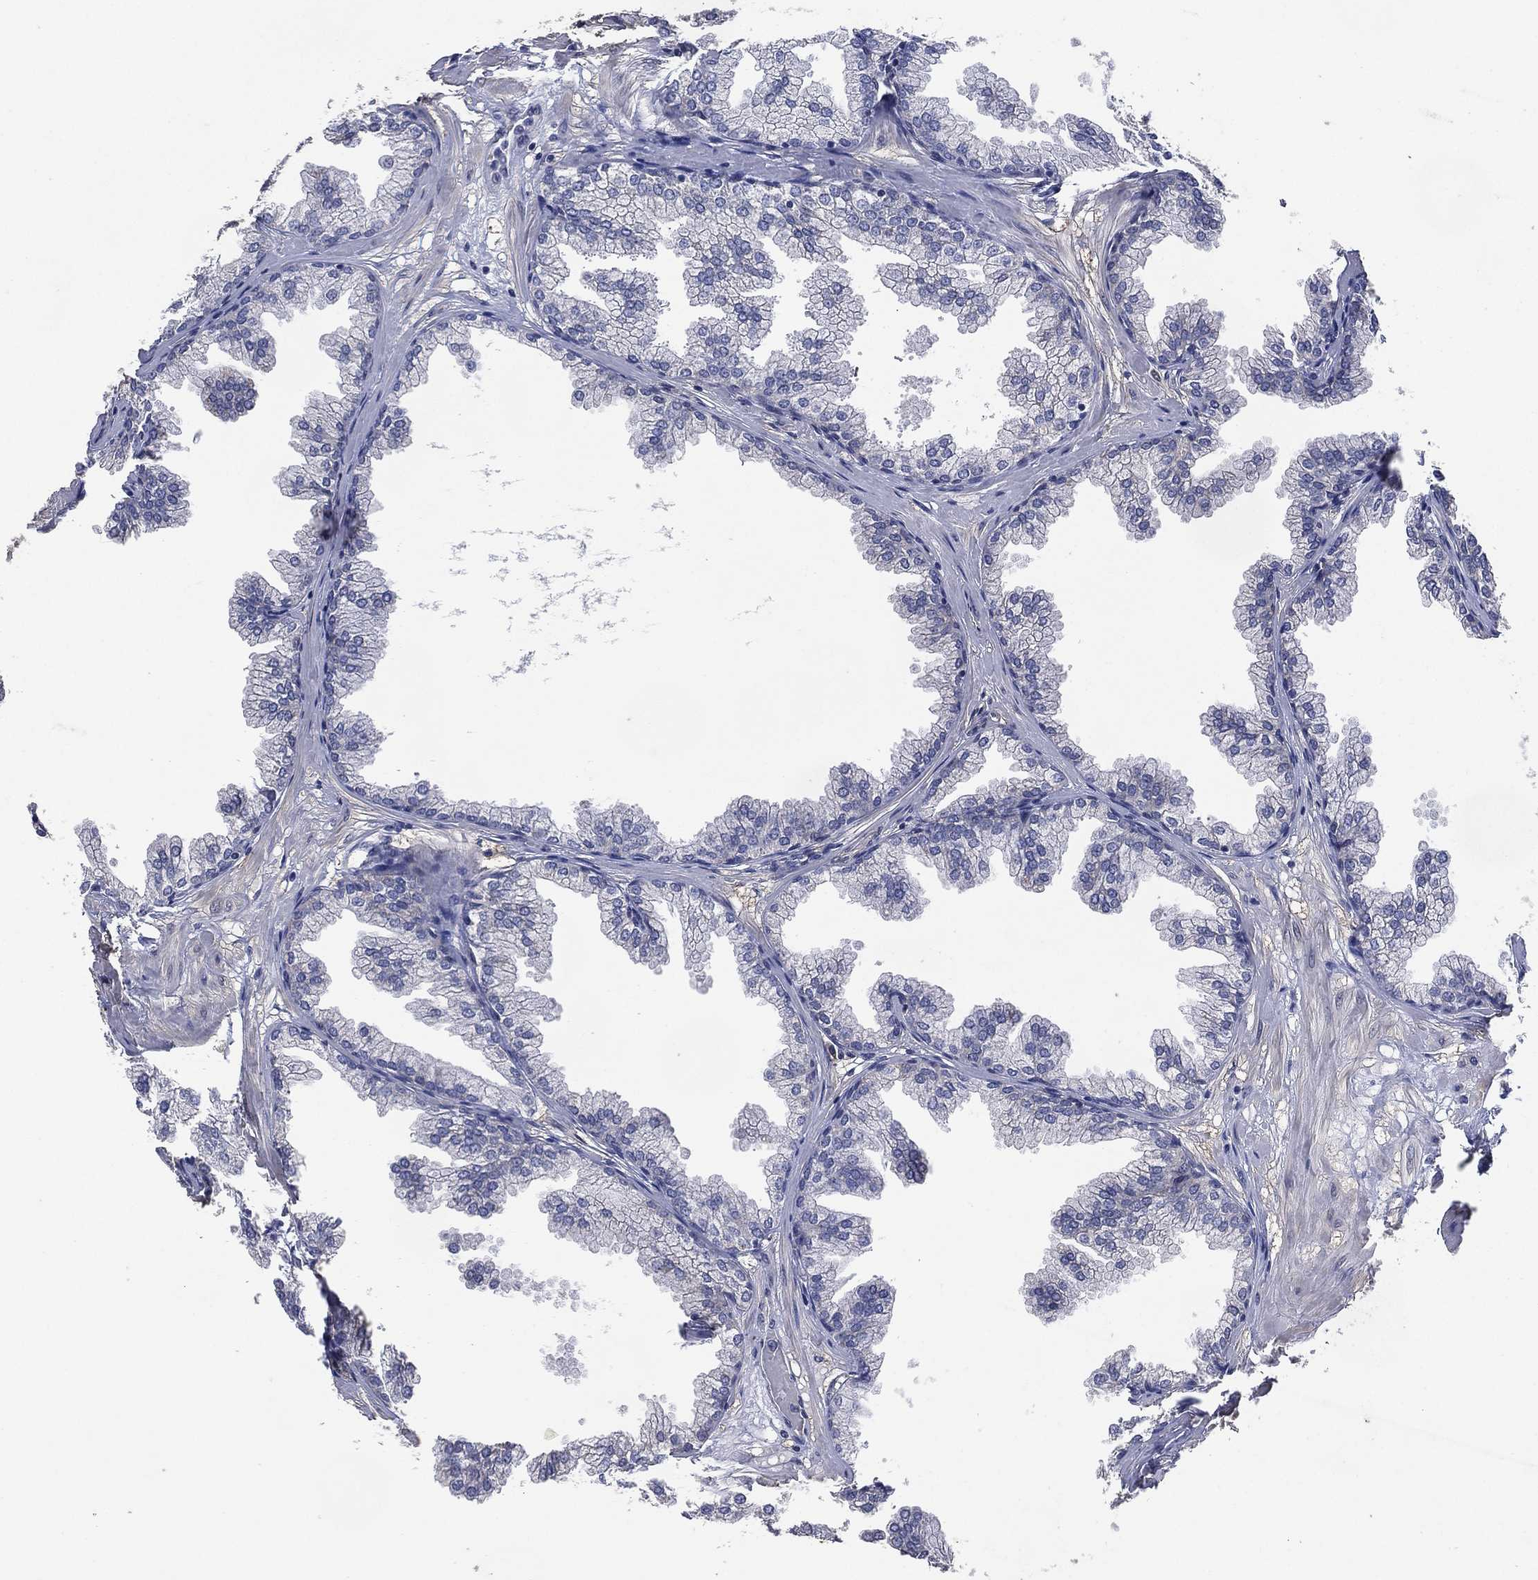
{"staining": {"intensity": "negative", "quantity": "none", "location": "none"}, "tissue": "prostate", "cell_type": "Glandular cells", "image_type": "normal", "snomed": [{"axis": "morphology", "description": "Normal tissue, NOS"}, {"axis": "topography", "description": "Prostate"}], "caption": "This is a histopathology image of immunohistochemistry staining of benign prostate, which shows no staining in glandular cells.", "gene": "AK1", "patient": {"sex": "male", "age": 37}}